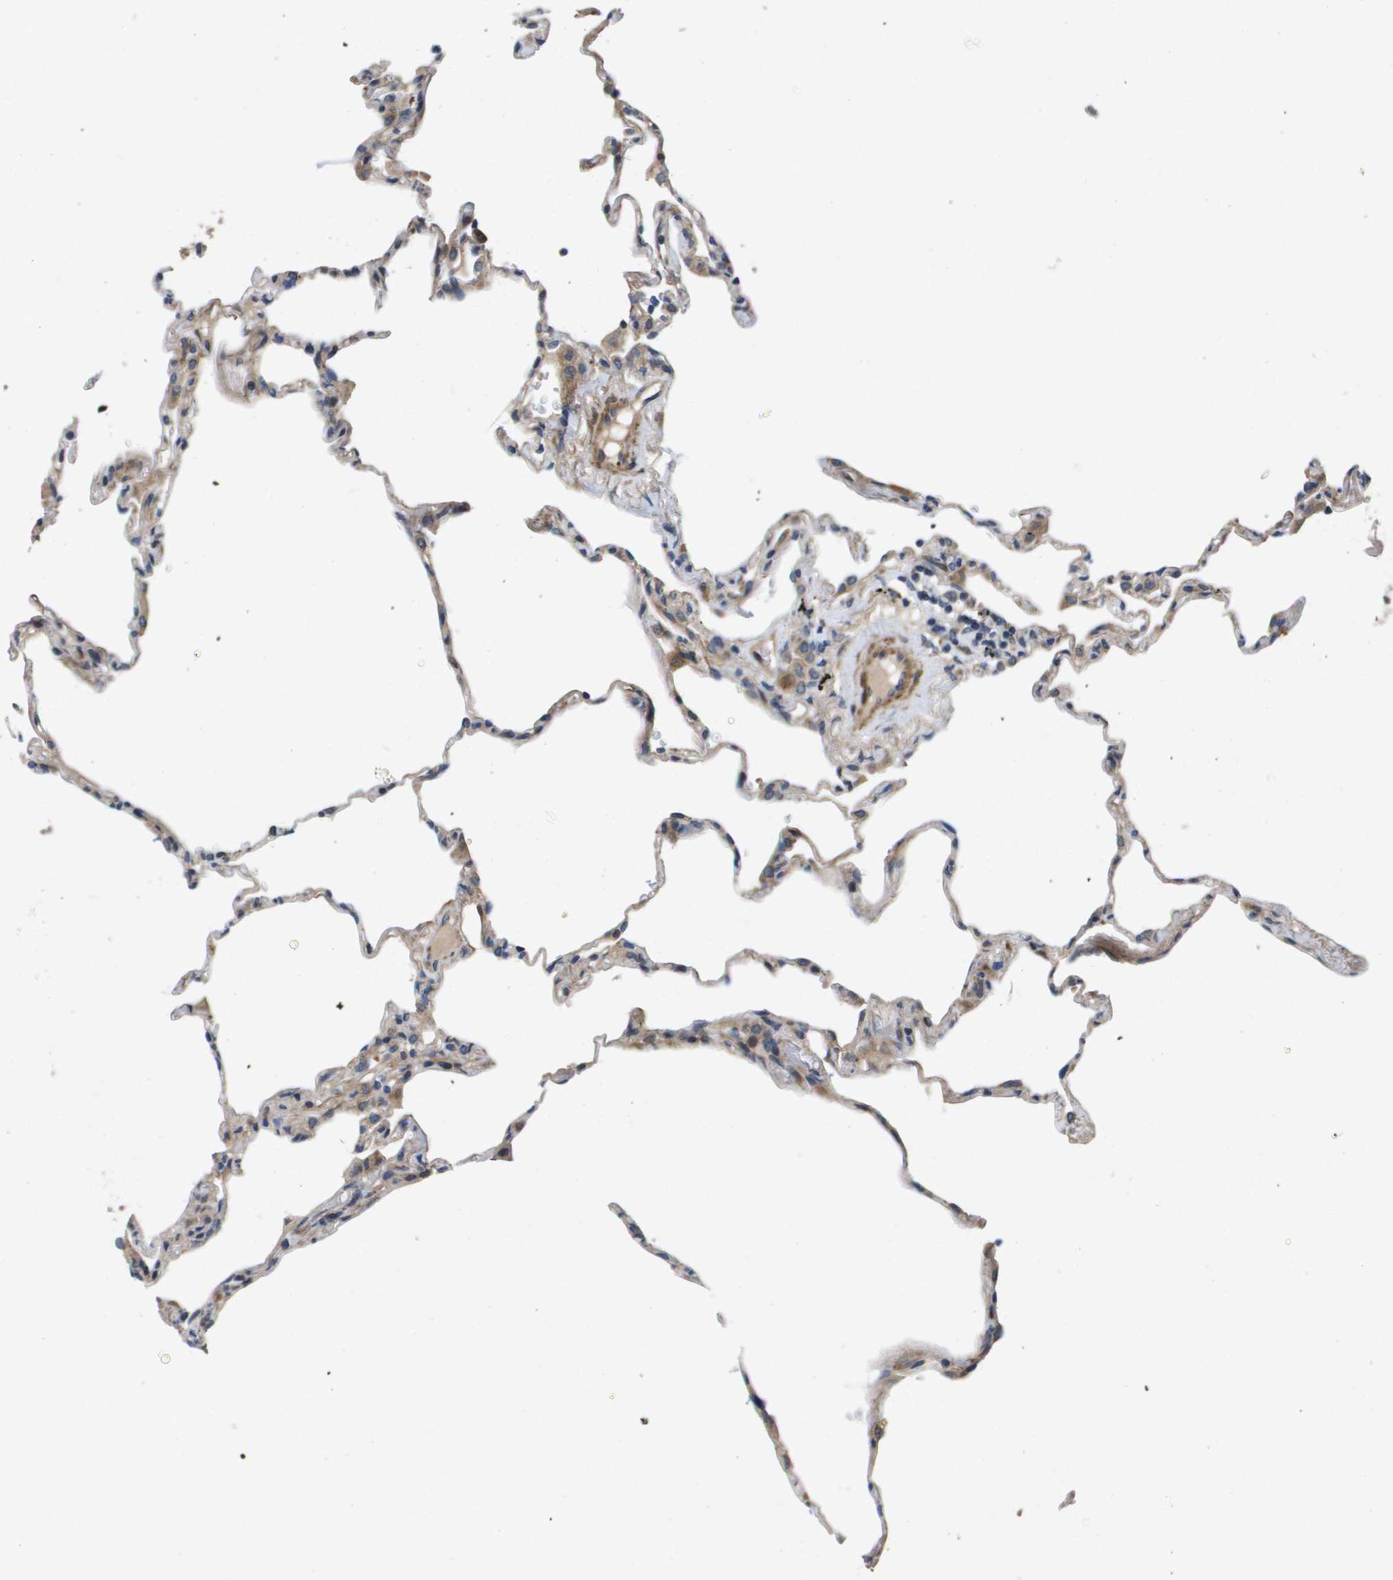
{"staining": {"intensity": "negative", "quantity": "none", "location": "none"}, "tissue": "lung", "cell_type": "Alveolar cells", "image_type": "normal", "snomed": [{"axis": "morphology", "description": "Normal tissue, NOS"}, {"axis": "topography", "description": "Lung"}], "caption": "The image demonstrates no staining of alveolar cells in benign lung. (IHC, brightfield microscopy, high magnification).", "gene": "ENTPD2", "patient": {"sex": "male", "age": 59}}